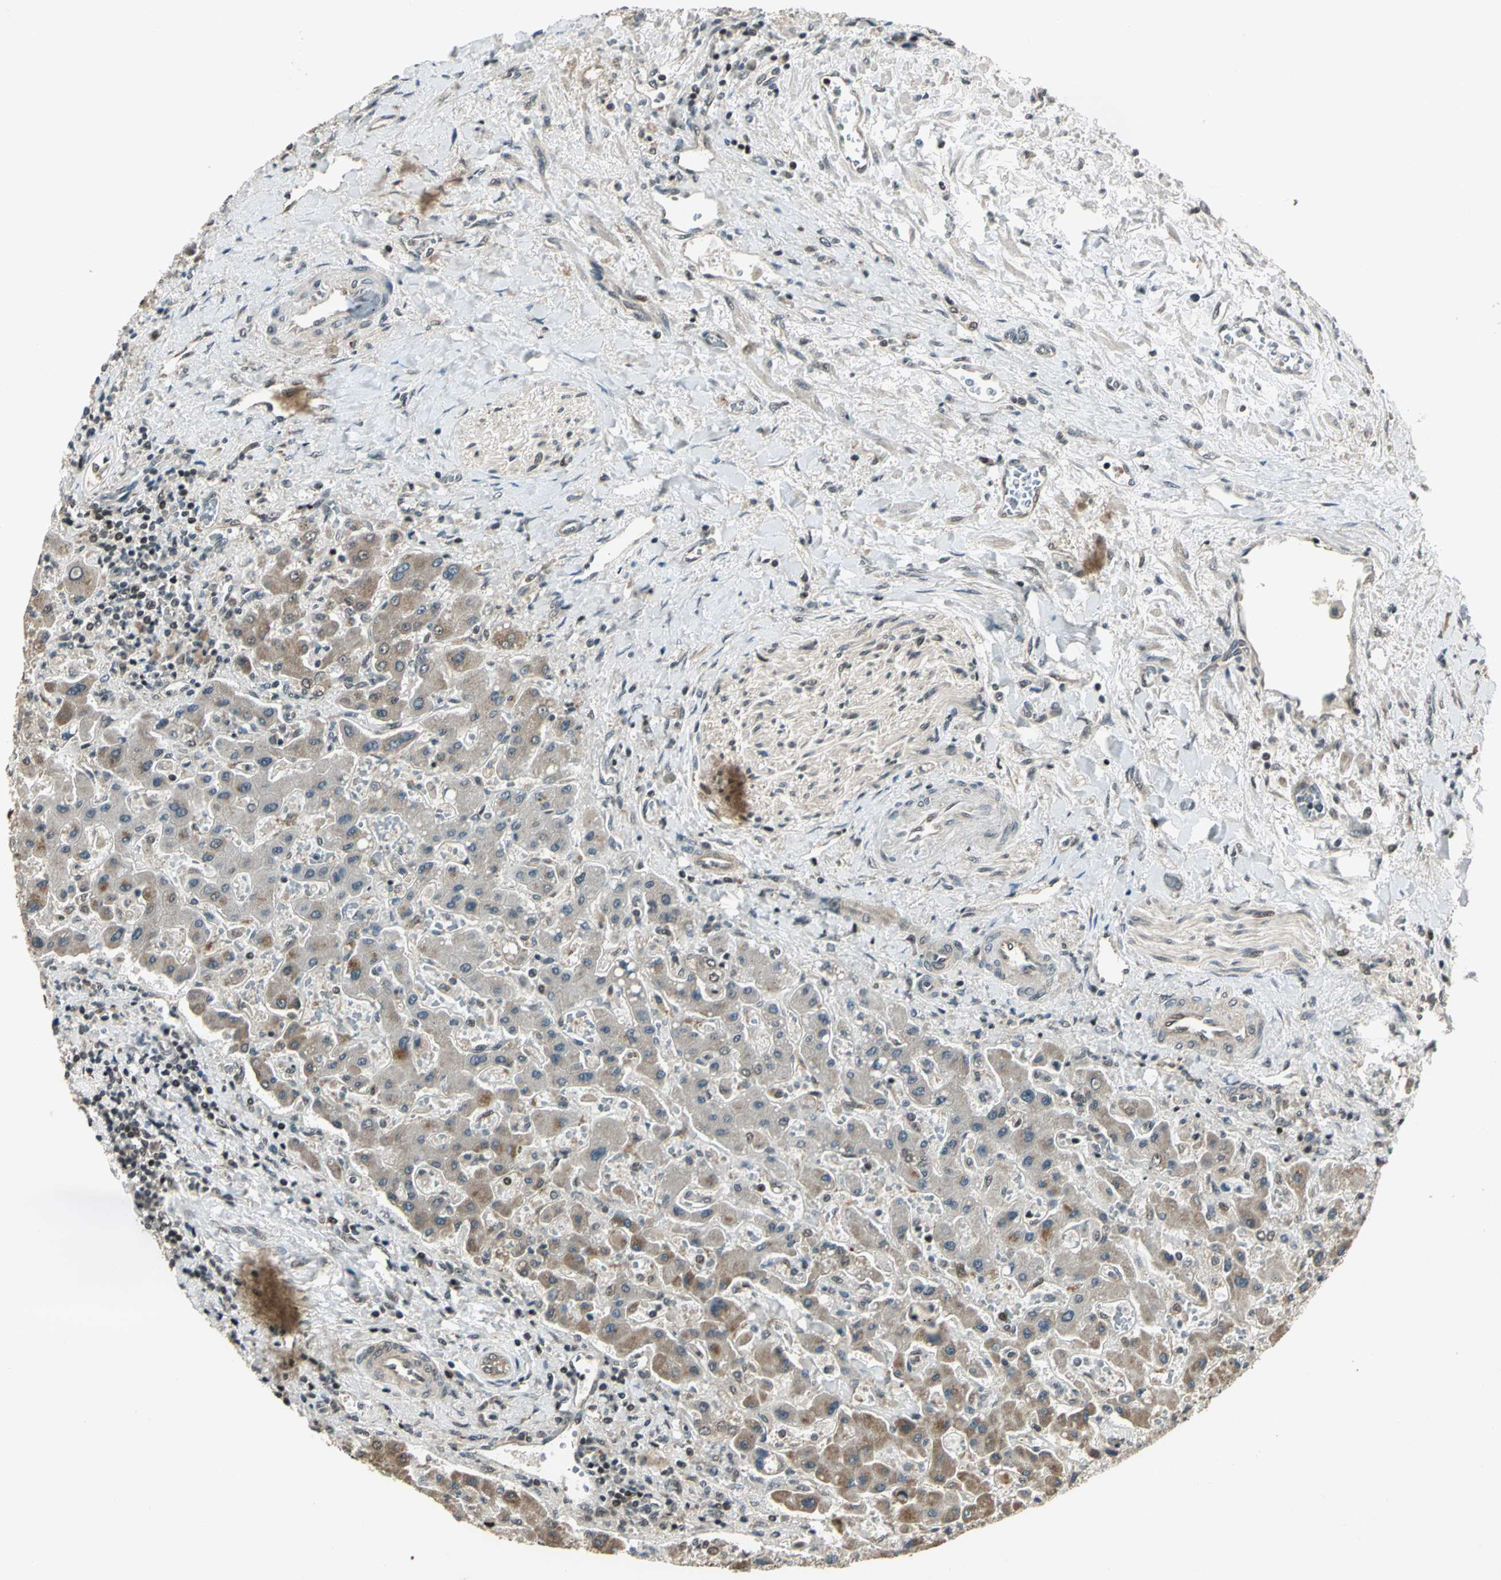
{"staining": {"intensity": "moderate", "quantity": "25%-75%", "location": "cytoplasmic/membranous"}, "tissue": "liver cancer", "cell_type": "Tumor cells", "image_type": "cancer", "snomed": [{"axis": "morphology", "description": "Cholangiocarcinoma"}, {"axis": "topography", "description": "Liver"}], "caption": "IHC photomicrograph of human cholangiocarcinoma (liver) stained for a protein (brown), which reveals medium levels of moderate cytoplasmic/membranous expression in approximately 25%-75% of tumor cells.", "gene": "PSMC3", "patient": {"sex": "male", "age": 50}}